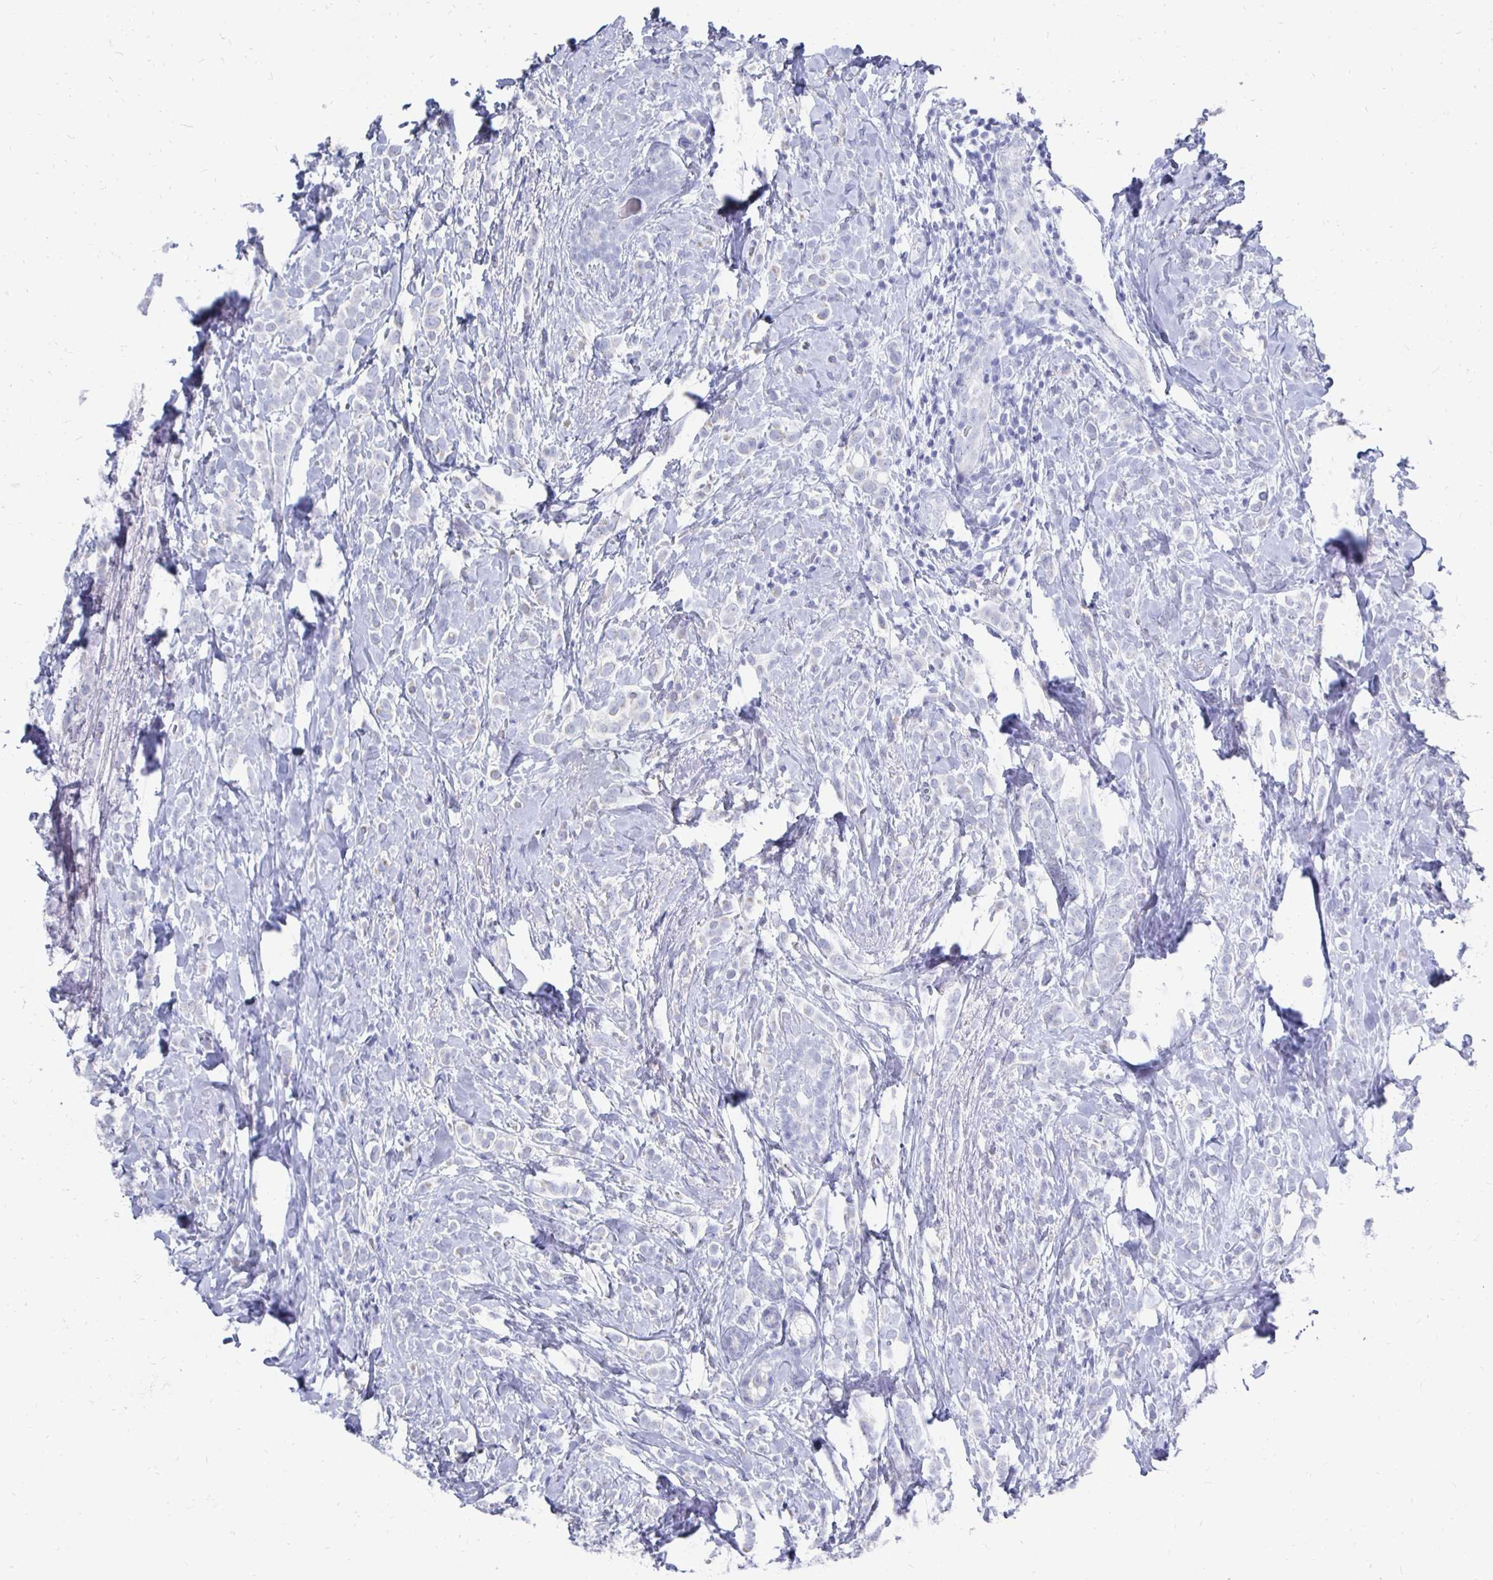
{"staining": {"intensity": "negative", "quantity": "none", "location": "none"}, "tissue": "breast cancer", "cell_type": "Tumor cells", "image_type": "cancer", "snomed": [{"axis": "morphology", "description": "Lobular carcinoma"}, {"axis": "topography", "description": "Breast"}], "caption": "Breast cancer (lobular carcinoma) was stained to show a protein in brown. There is no significant staining in tumor cells.", "gene": "SYCP3", "patient": {"sex": "female", "age": 49}}